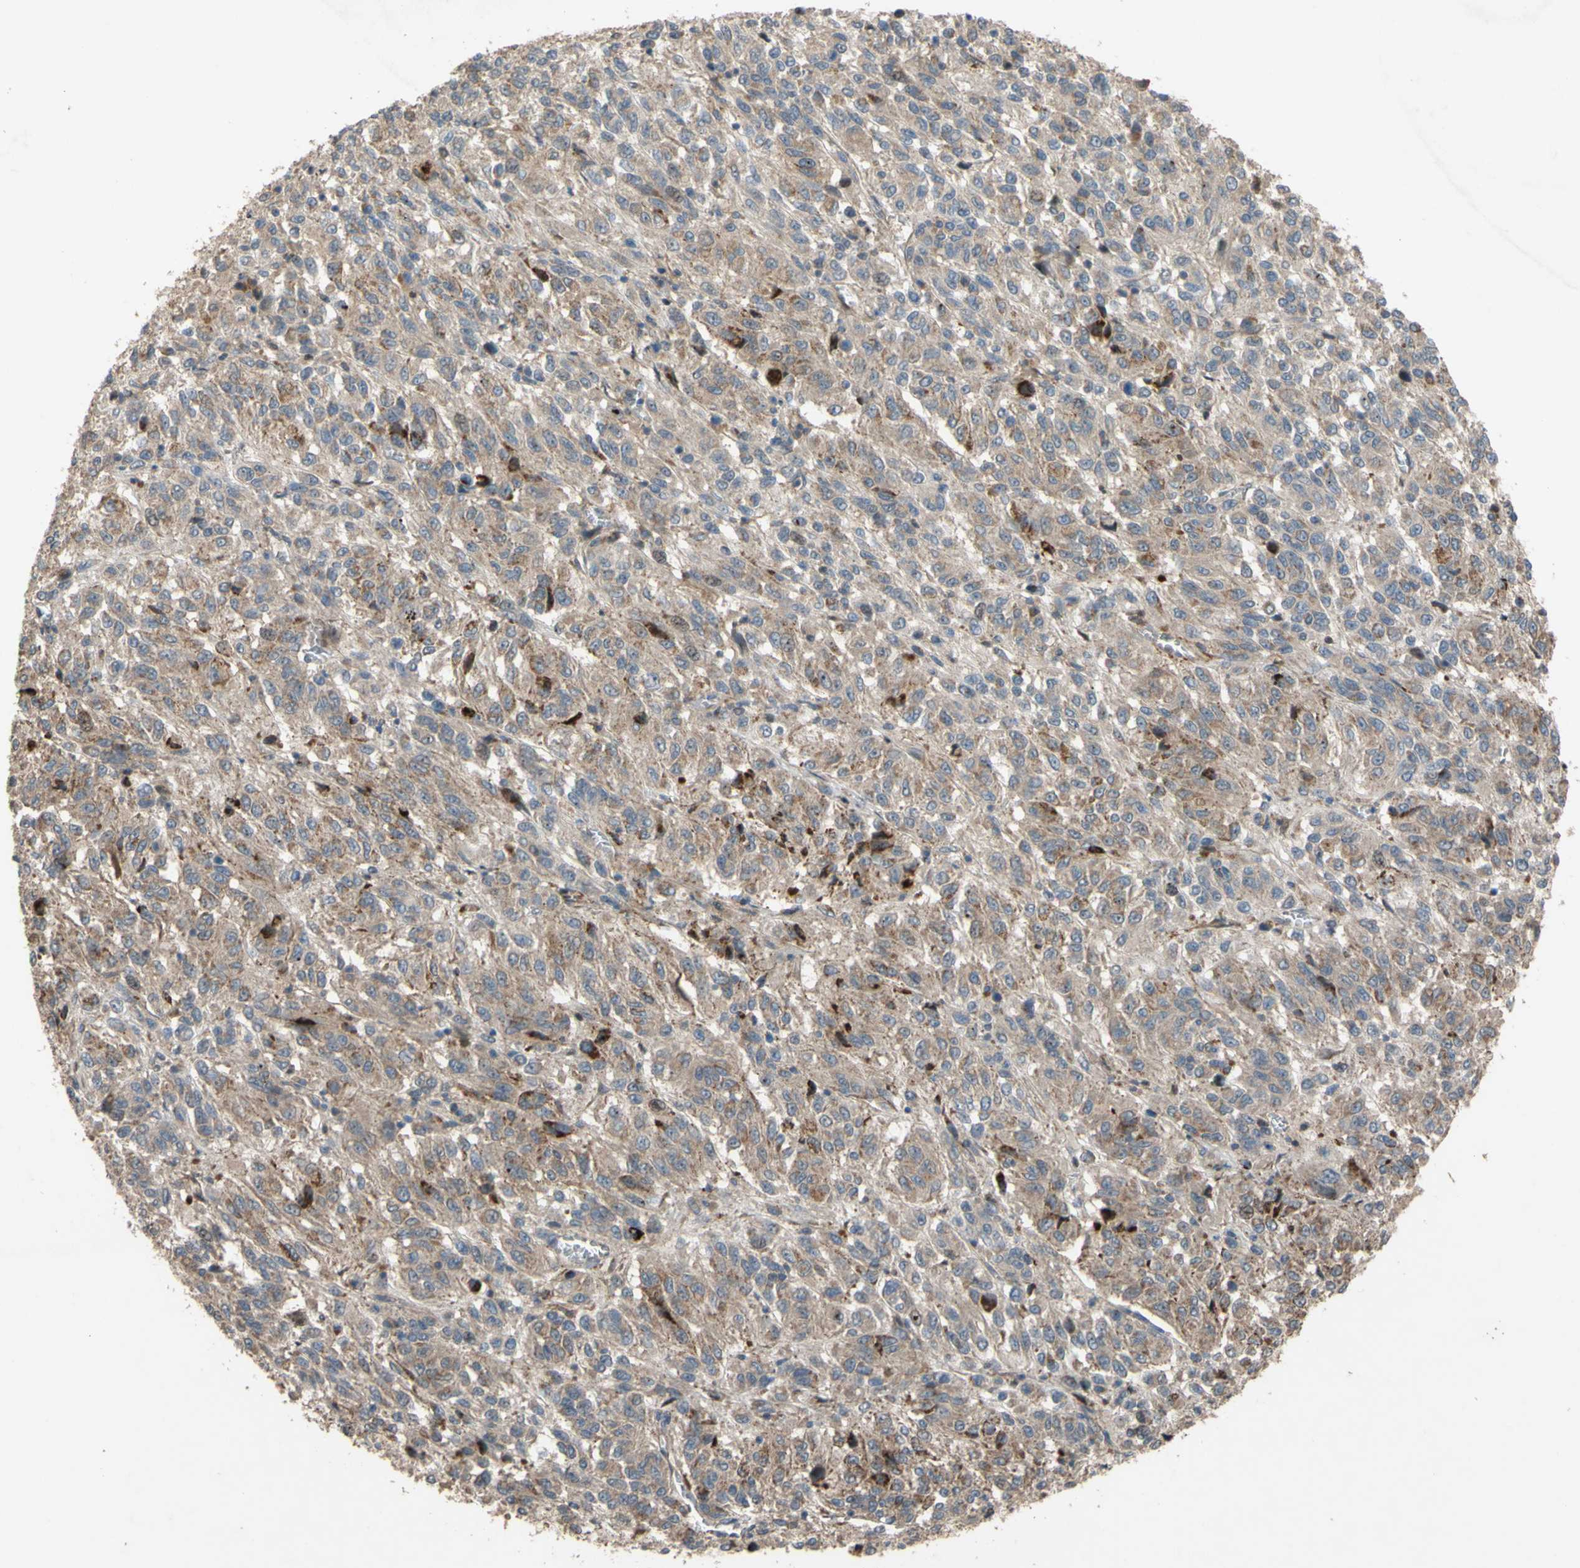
{"staining": {"intensity": "moderate", "quantity": ">75%", "location": "cytoplasmic/membranous"}, "tissue": "melanoma", "cell_type": "Tumor cells", "image_type": "cancer", "snomed": [{"axis": "morphology", "description": "Malignant melanoma, Metastatic site"}, {"axis": "topography", "description": "Lung"}], "caption": "A micrograph of malignant melanoma (metastatic site) stained for a protein reveals moderate cytoplasmic/membranous brown staining in tumor cells.", "gene": "SHROOM4", "patient": {"sex": "male", "age": 64}}